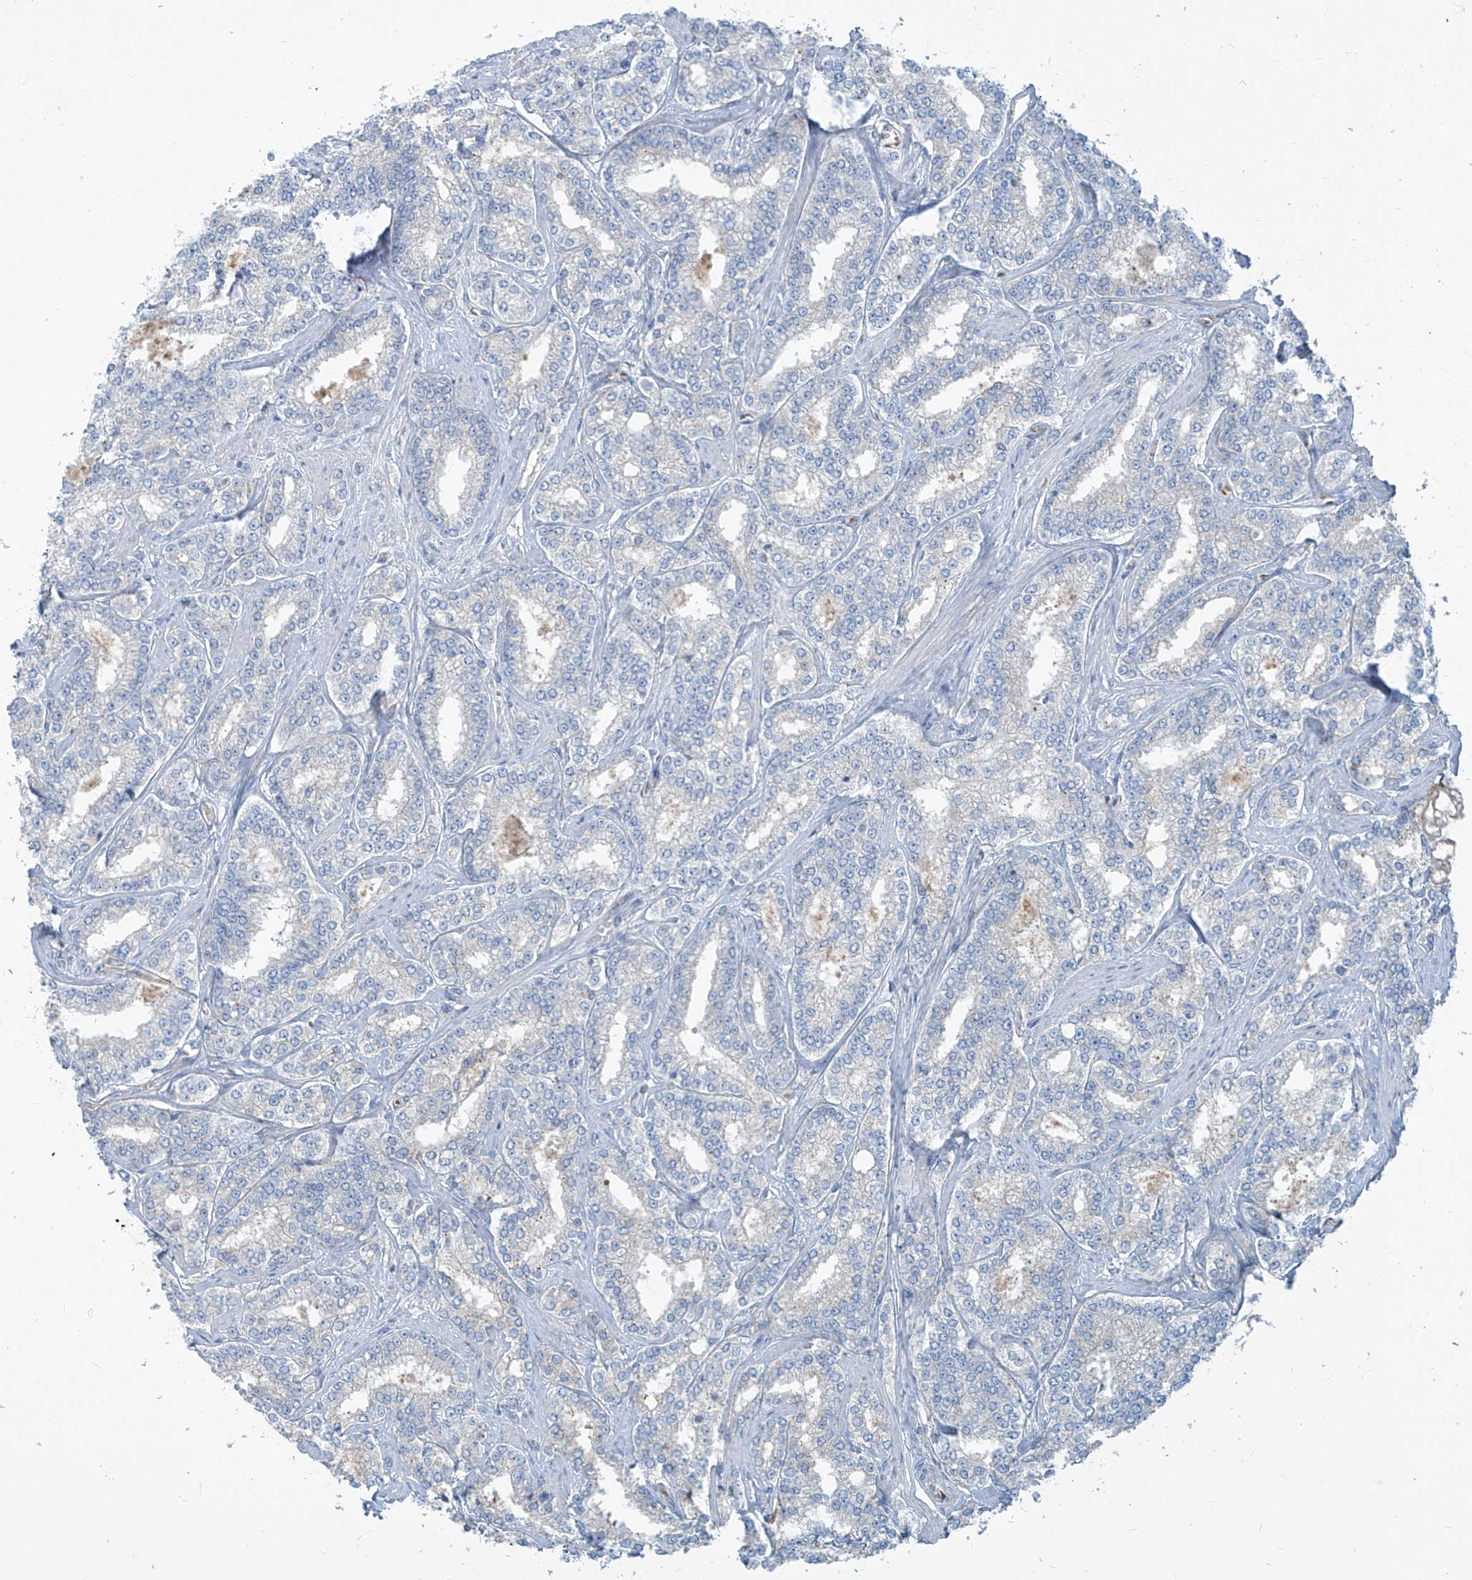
{"staining": {"intensity": "negative", "quantity": "none", "location": "none"}, "tissue": "prostate cancer", "cell_type": "Tumor cells", "image_type": "cancer", "snomed": [{"axis": "morphology", "description": "Normal tissue, NOS"}, {"axis": "morphology", "description": "Adenocarcinoma, High grade"}, {"axis": "topography", "description": "Prostate"}], "caption": "This photomicrograph is of adenocarcinoma (high-grade) (prostate) stained with immunohistochemistry (IHC) to label a protein in brown with the nuclei are counter-stained blue. There is no positivity in tumor cells.", "gene": "DGKQ", "patient": {"sex": "male", "age": 83}}